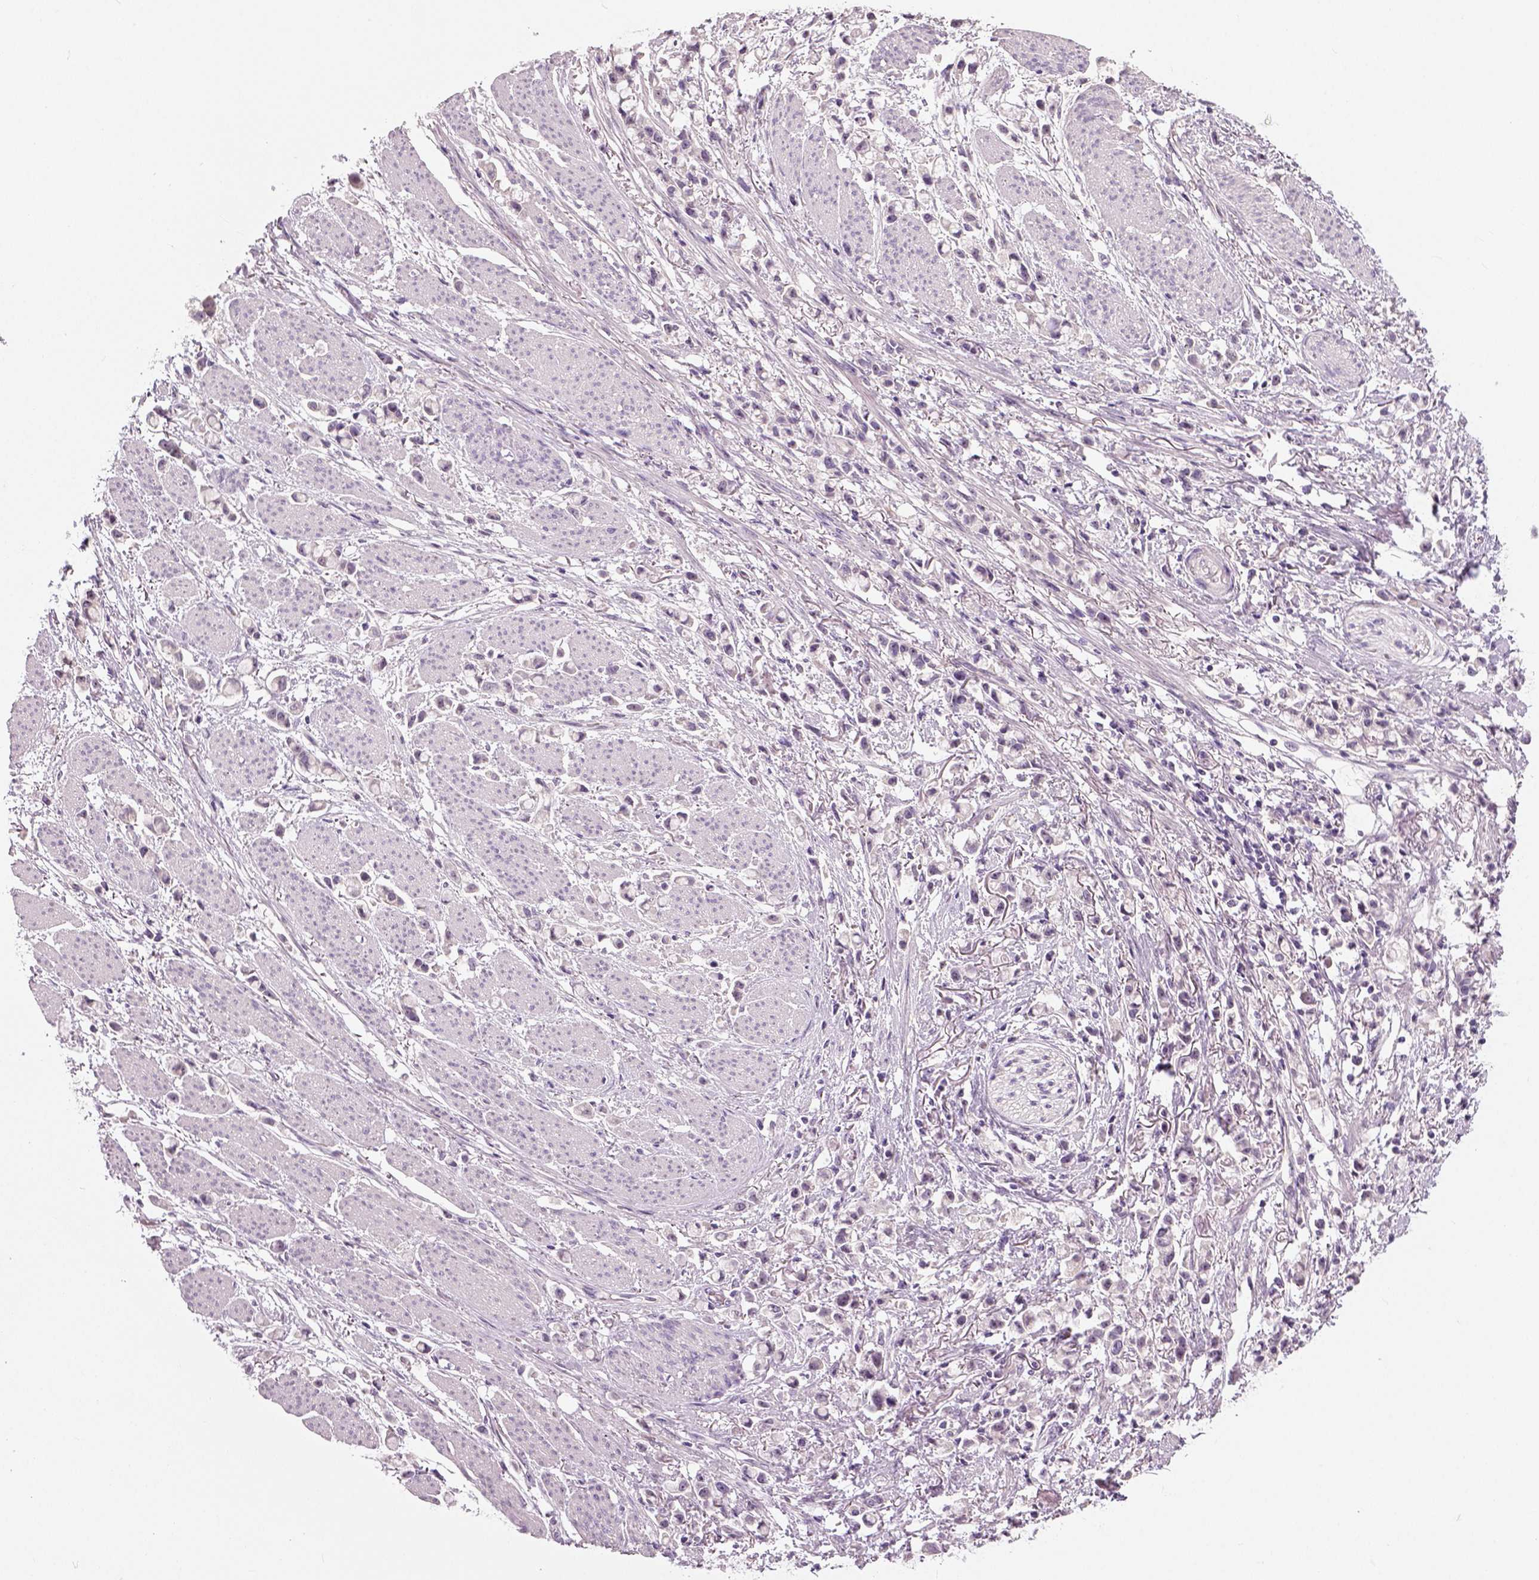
{"staining": {"intensity": "negative", "quantity": "none", "location": "none"}, "tissue": "stomach cancer", "cell_type": "Tumor cells", "image_type": "cancer", "snomed": [{"axis": "morphology", "description": "Adenocarcinoma, NOS"}, {"axis": "topography", "description": "Stomach"}], "caption": "A high-resolution photomicrograph shows immunohistochemistry staining of adenocarcinoma (stomach), which demonstrates no significant positivity in tumor cells.", "gene": "NECAB1", "patient": {"sex": "female", "age": 81}}